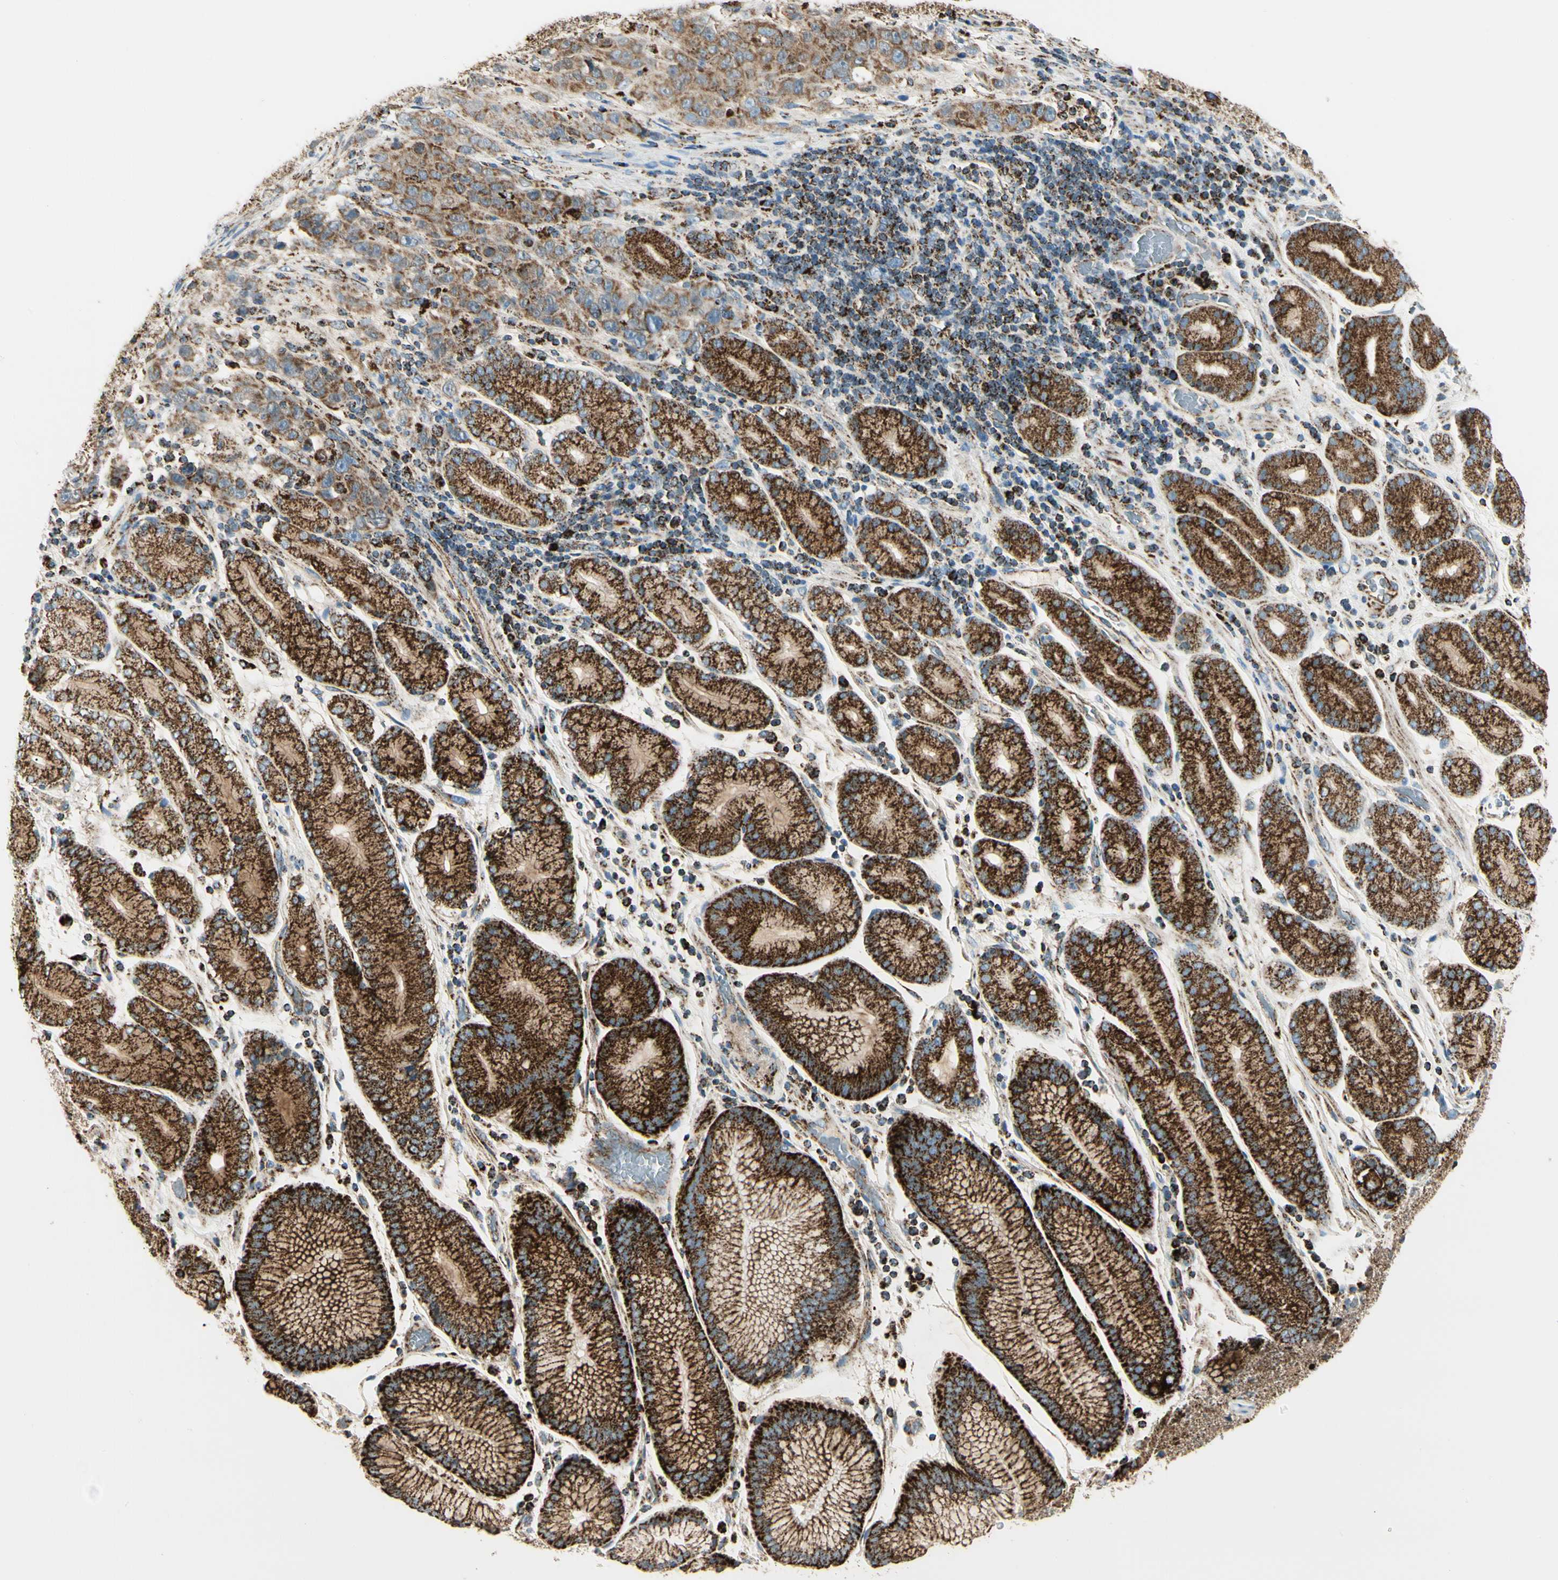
{"staining": {"intensity": "moderate", "quantity": ">75%", "location": "cytoplasmic/membranous"}, "tissue": "stomach cancer", "cell_type": "Tumor cells", "image_type": "cancer", "snomed": [{"axis": "morphology", "description": "Normal tissue, NOS"}, {"axis": "morphology", "description": "Adenocarcinoma, NOS"}, {"axis": "topography", "description": "Stomach"}], "caption": "Brown immunohistochemical staining in stomach cancer reveals moderate cytoplasmic/membranous positivity in approximately >75% of tumor cells. (IHC, brightfield microscopy, high magnification).", "gene": "ME2", "patient": {"sex": "male", "age": 48}}